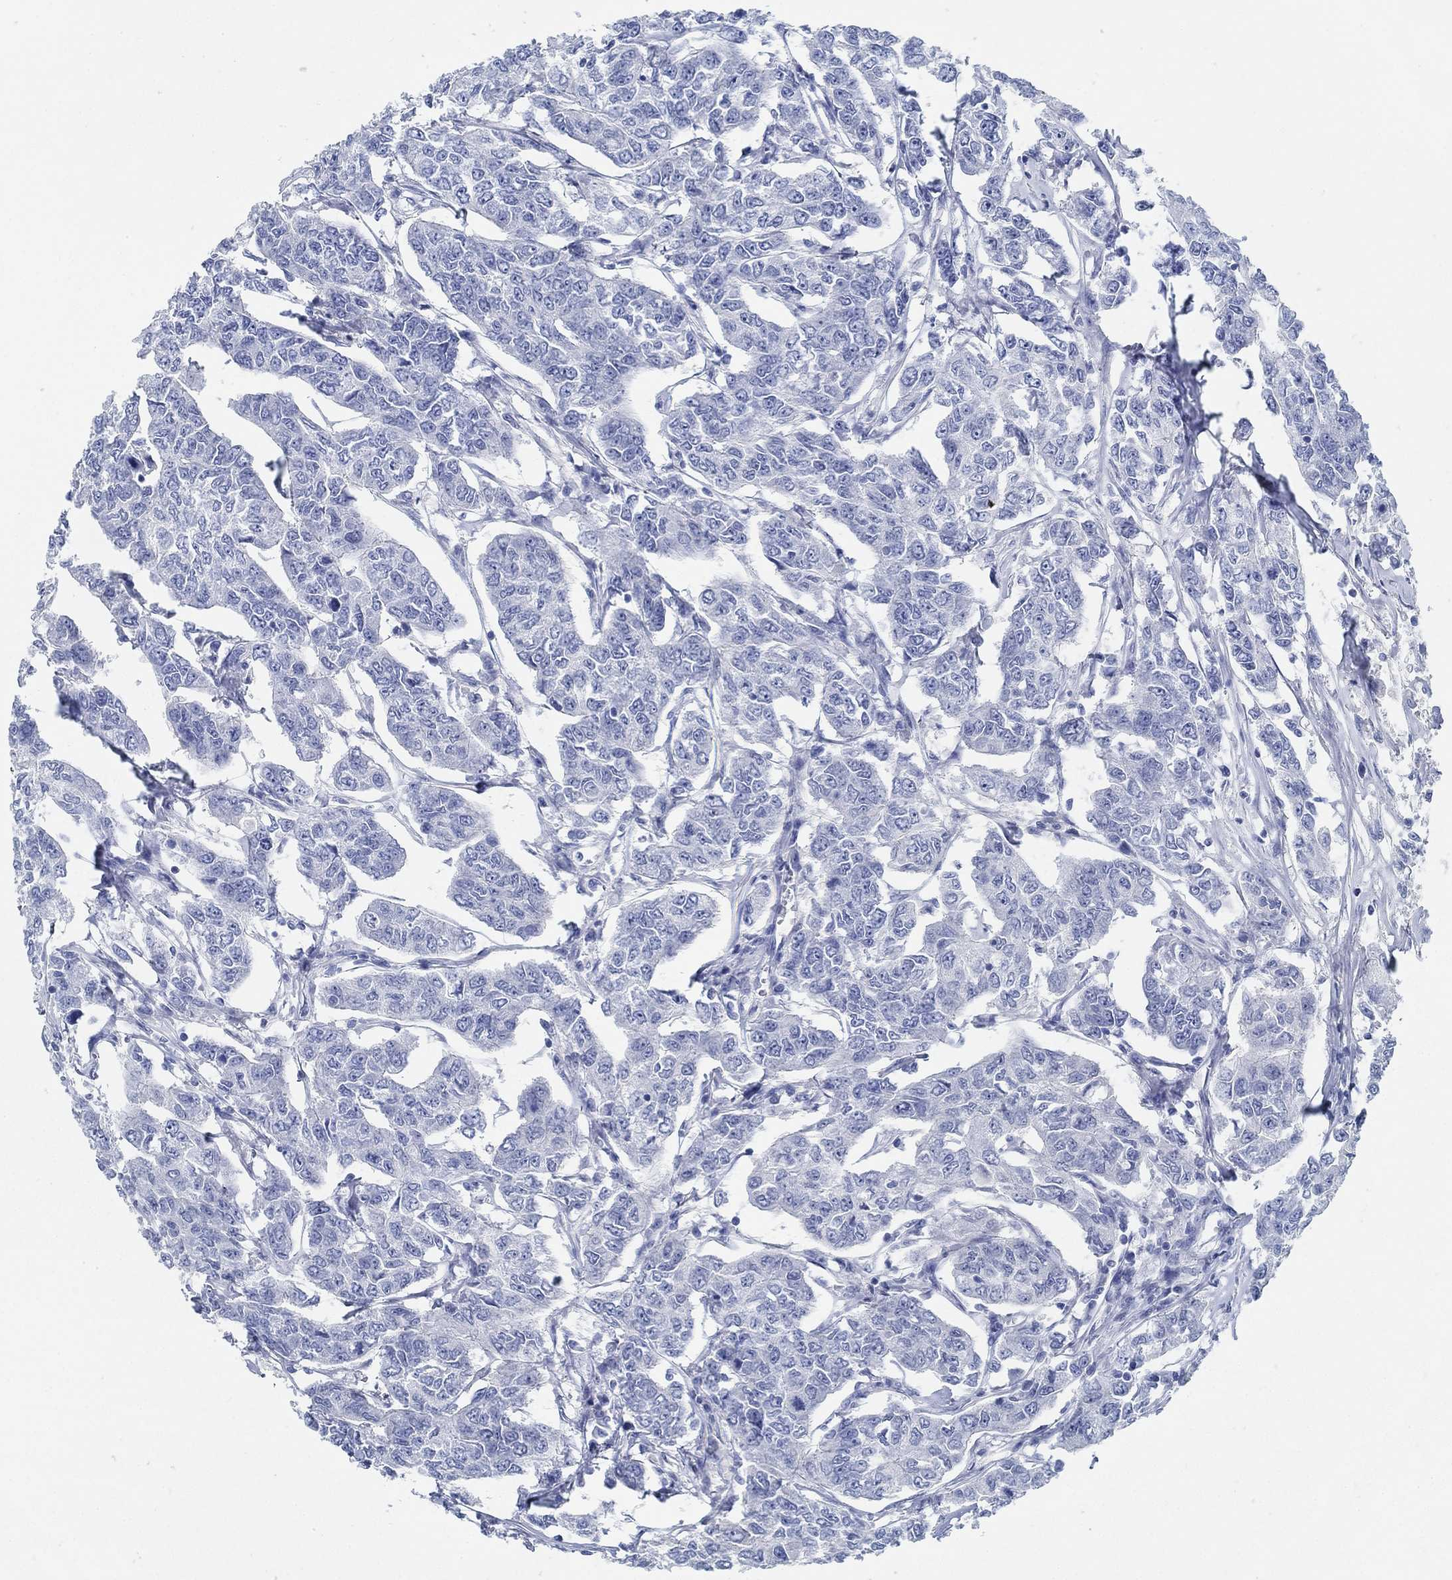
{"staining": {"intensity": "negative", "quantity": "none", "location": "none"}, "tissue": "breast cancer", "cell_type": "Tumor cells", "image_type": "cancer", "snomed": [{"axis": "morphology", "description": "Duct carcinoma"}, {"axis": "topography", "description": "Breast"}], "caption": "Tumor cells show no significant staining in breast invasive ductal carcinoma.", "gene": "SLC45A1", "patient": {"sex": "female", "age": 88}}